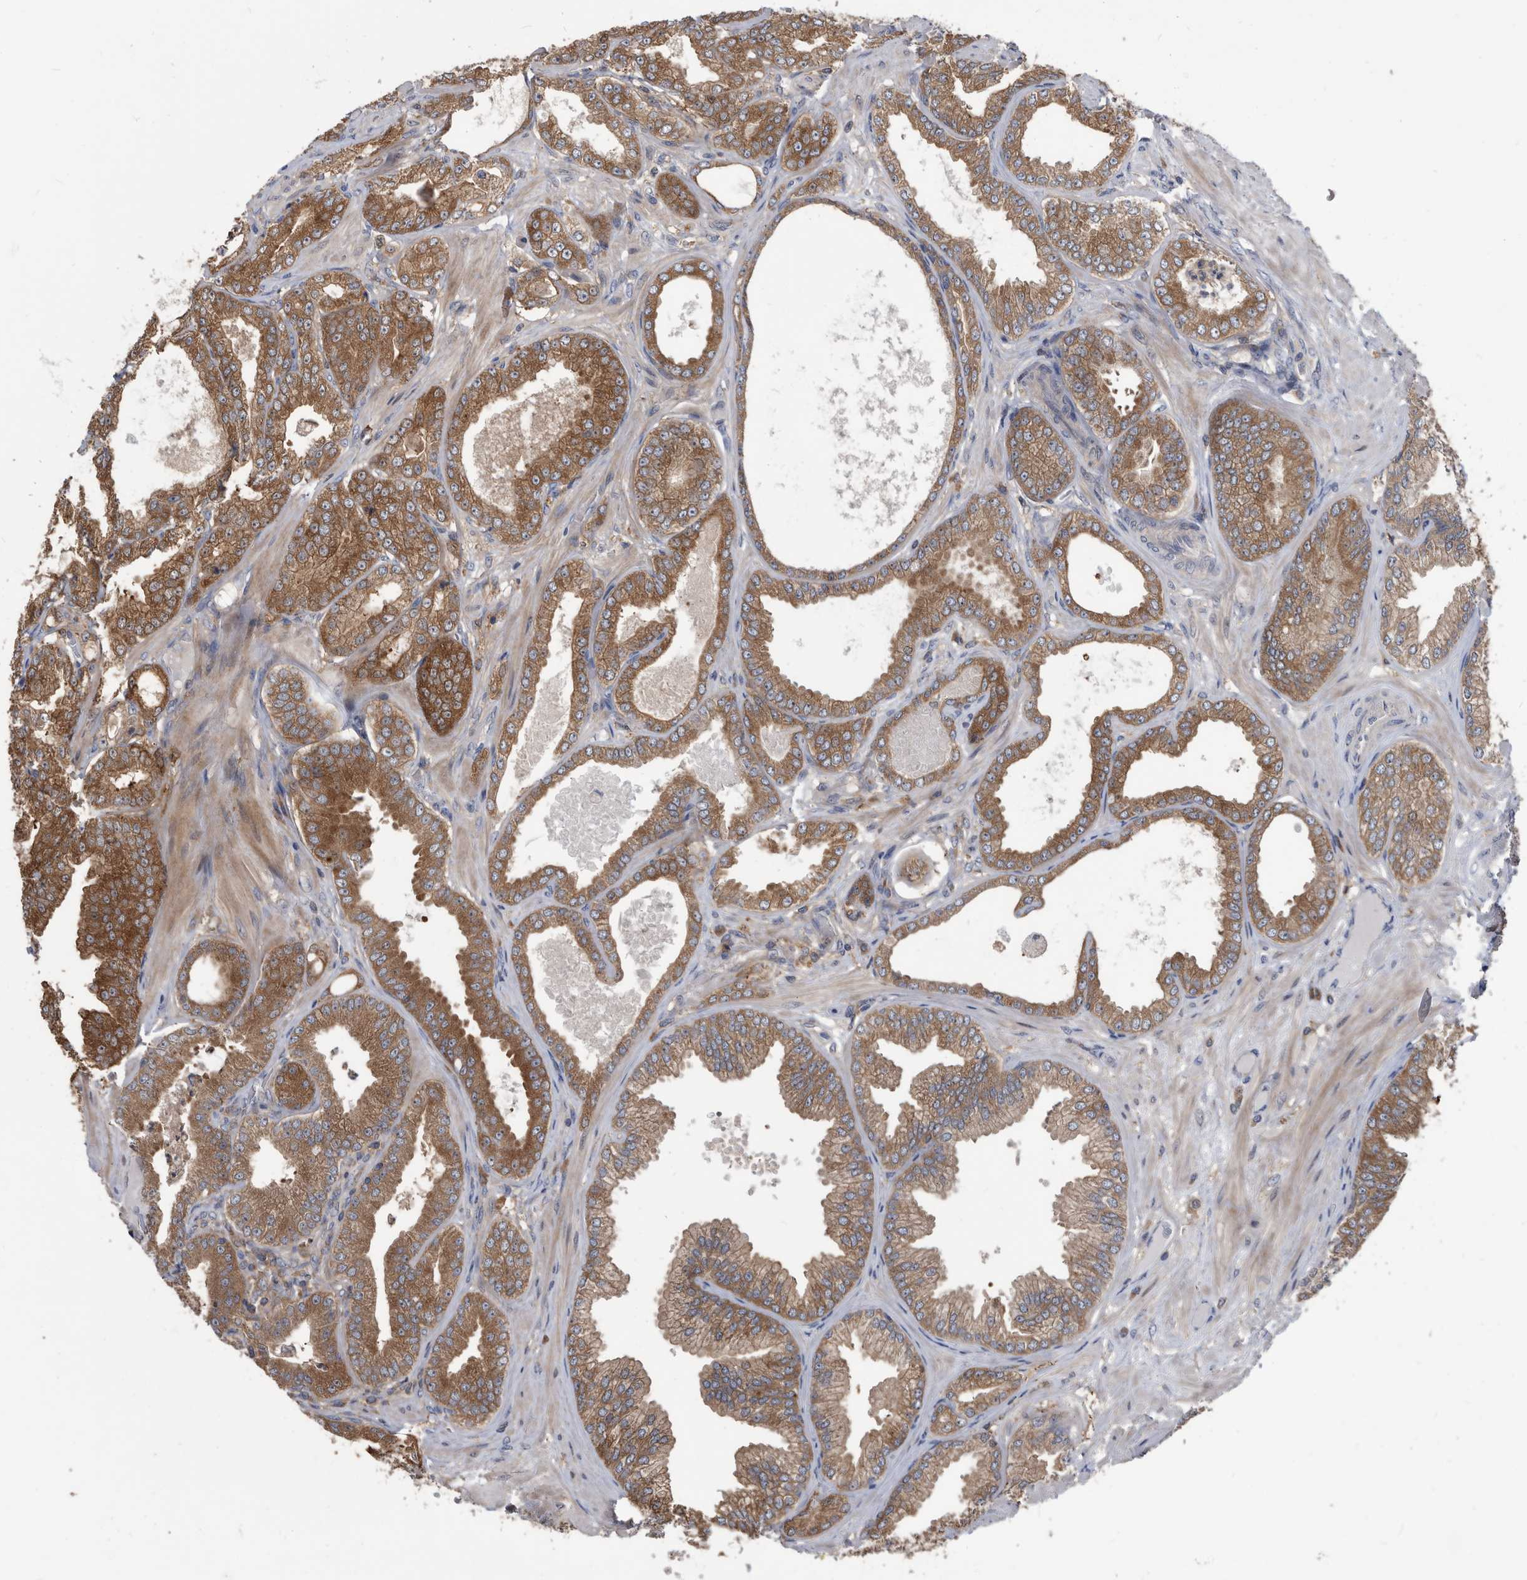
{"staining": {"intensity": "moderate", "quantity": ">75%", "location": "cytoplasmic/membranous"}, "tissue": "prostate cancer", "cell_type": "Tumor cells", "image_type": "cancer", "snomed": [{"axis": "morphology", "description": "Adenocarcinoma, Low grade"}, {"axis": "topography", "description": "Prostate"}], "caption": "Prostate adenocarcinoma (low-grade) stained for a protein exhibits moderate cytoplasmic/membranous positivity in tumor cells. (brown staining indicates protein expression, while blue staining denotes nuclei).", "gene": "APEH", "patient": {"sex": "male", "age": 63}}